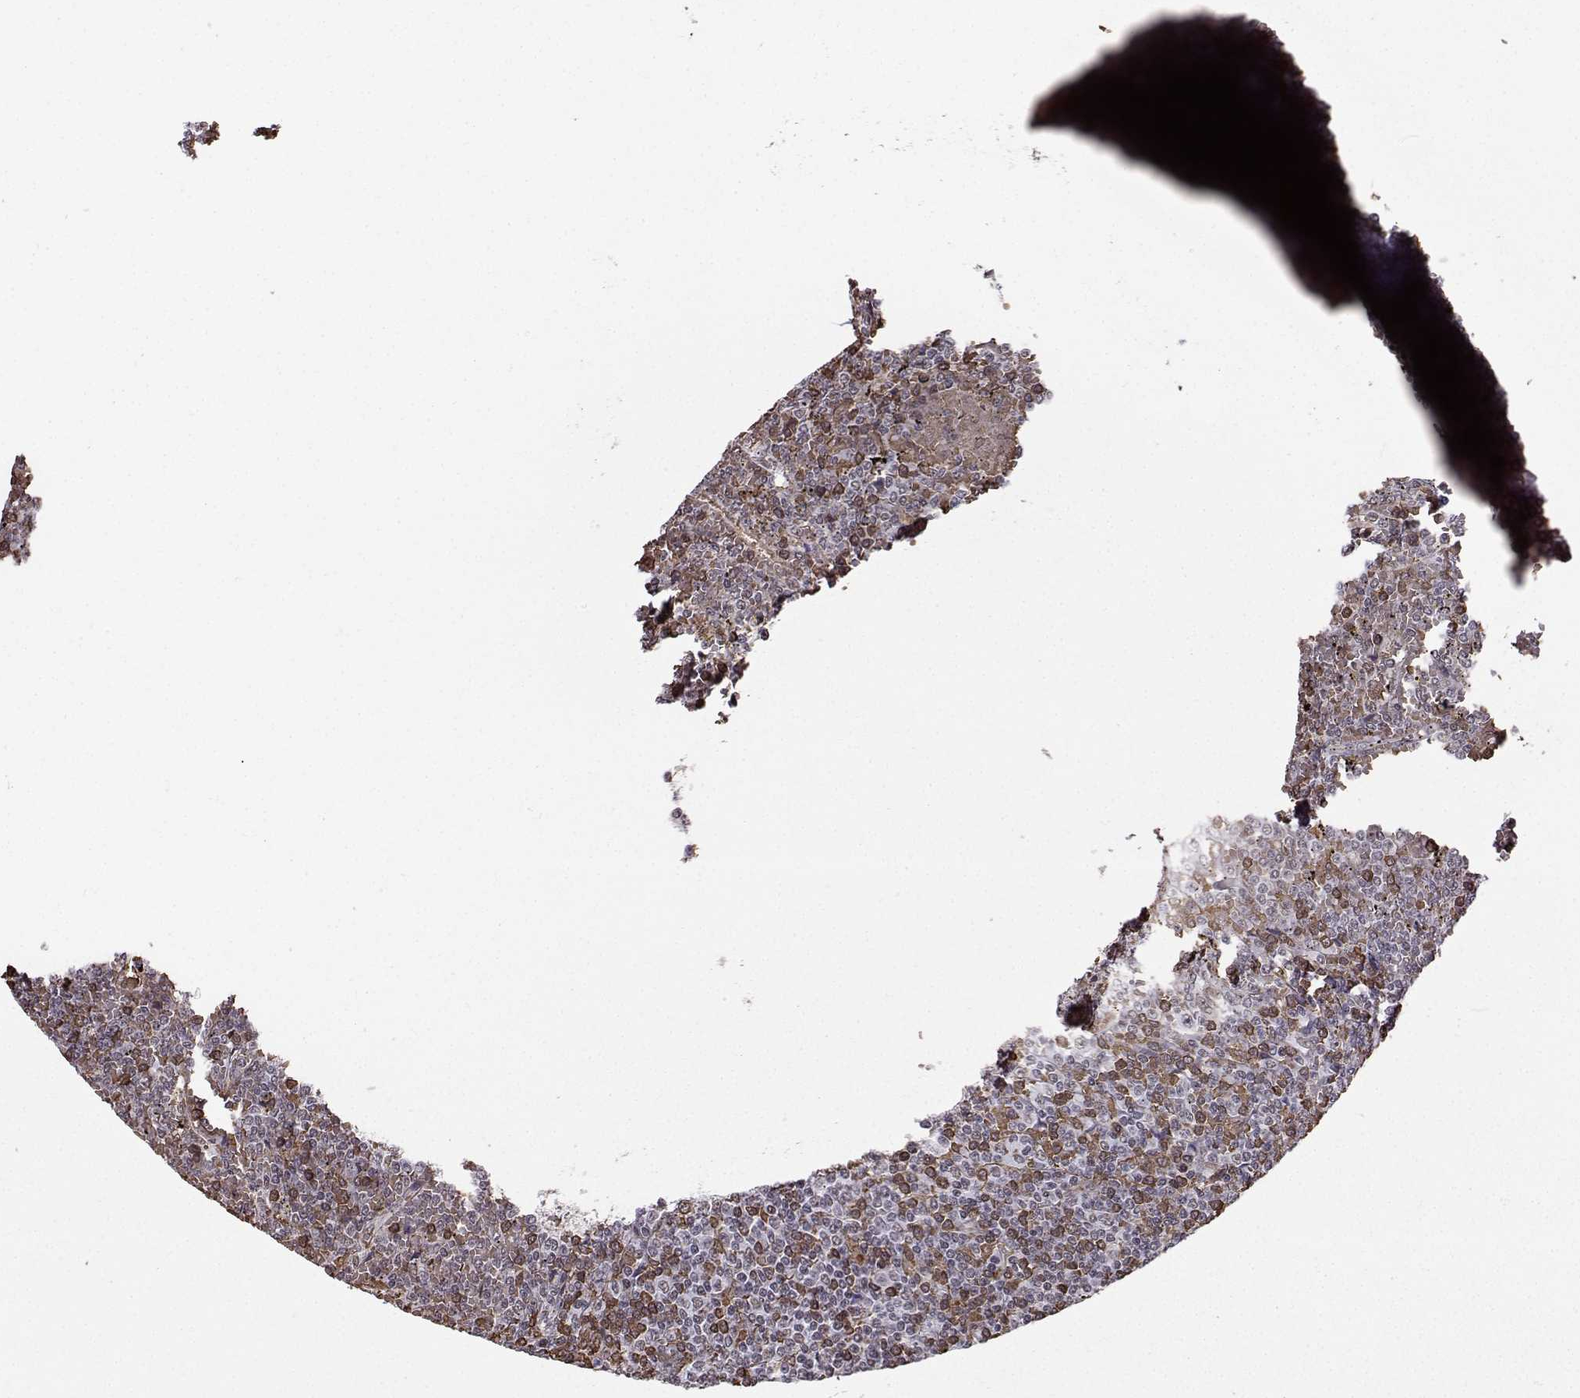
{"staining": {"intensity": "weak", "quantity": ">75%", "location": "nuclear"}, "tissue": "lymphoma", "cell_type": "Tumor cells", "image_type": "cancer", "snomed": [{"axis": "morphology", "description": "Malignant lymphoma, non-Hodgkin's type, Low grade"}, {"axis": "topography", "description": "Spleen"}], "caption": "High-magnification brightfield microscopy of malignant lymphoma, non-Hodgkin's type (low-grade) stained with DAB (brown) and counterstained with hematoxylin (blue). tumor cells exhibit weak nuclear expression is identified in about>75% of cells. The protein is stained brown, and the nuclei are stained in blue (DAB IHC with brightfield microscopy, high magnification).", "gene": "CCNK", "patient": {"sex": "female", "age": 19}}